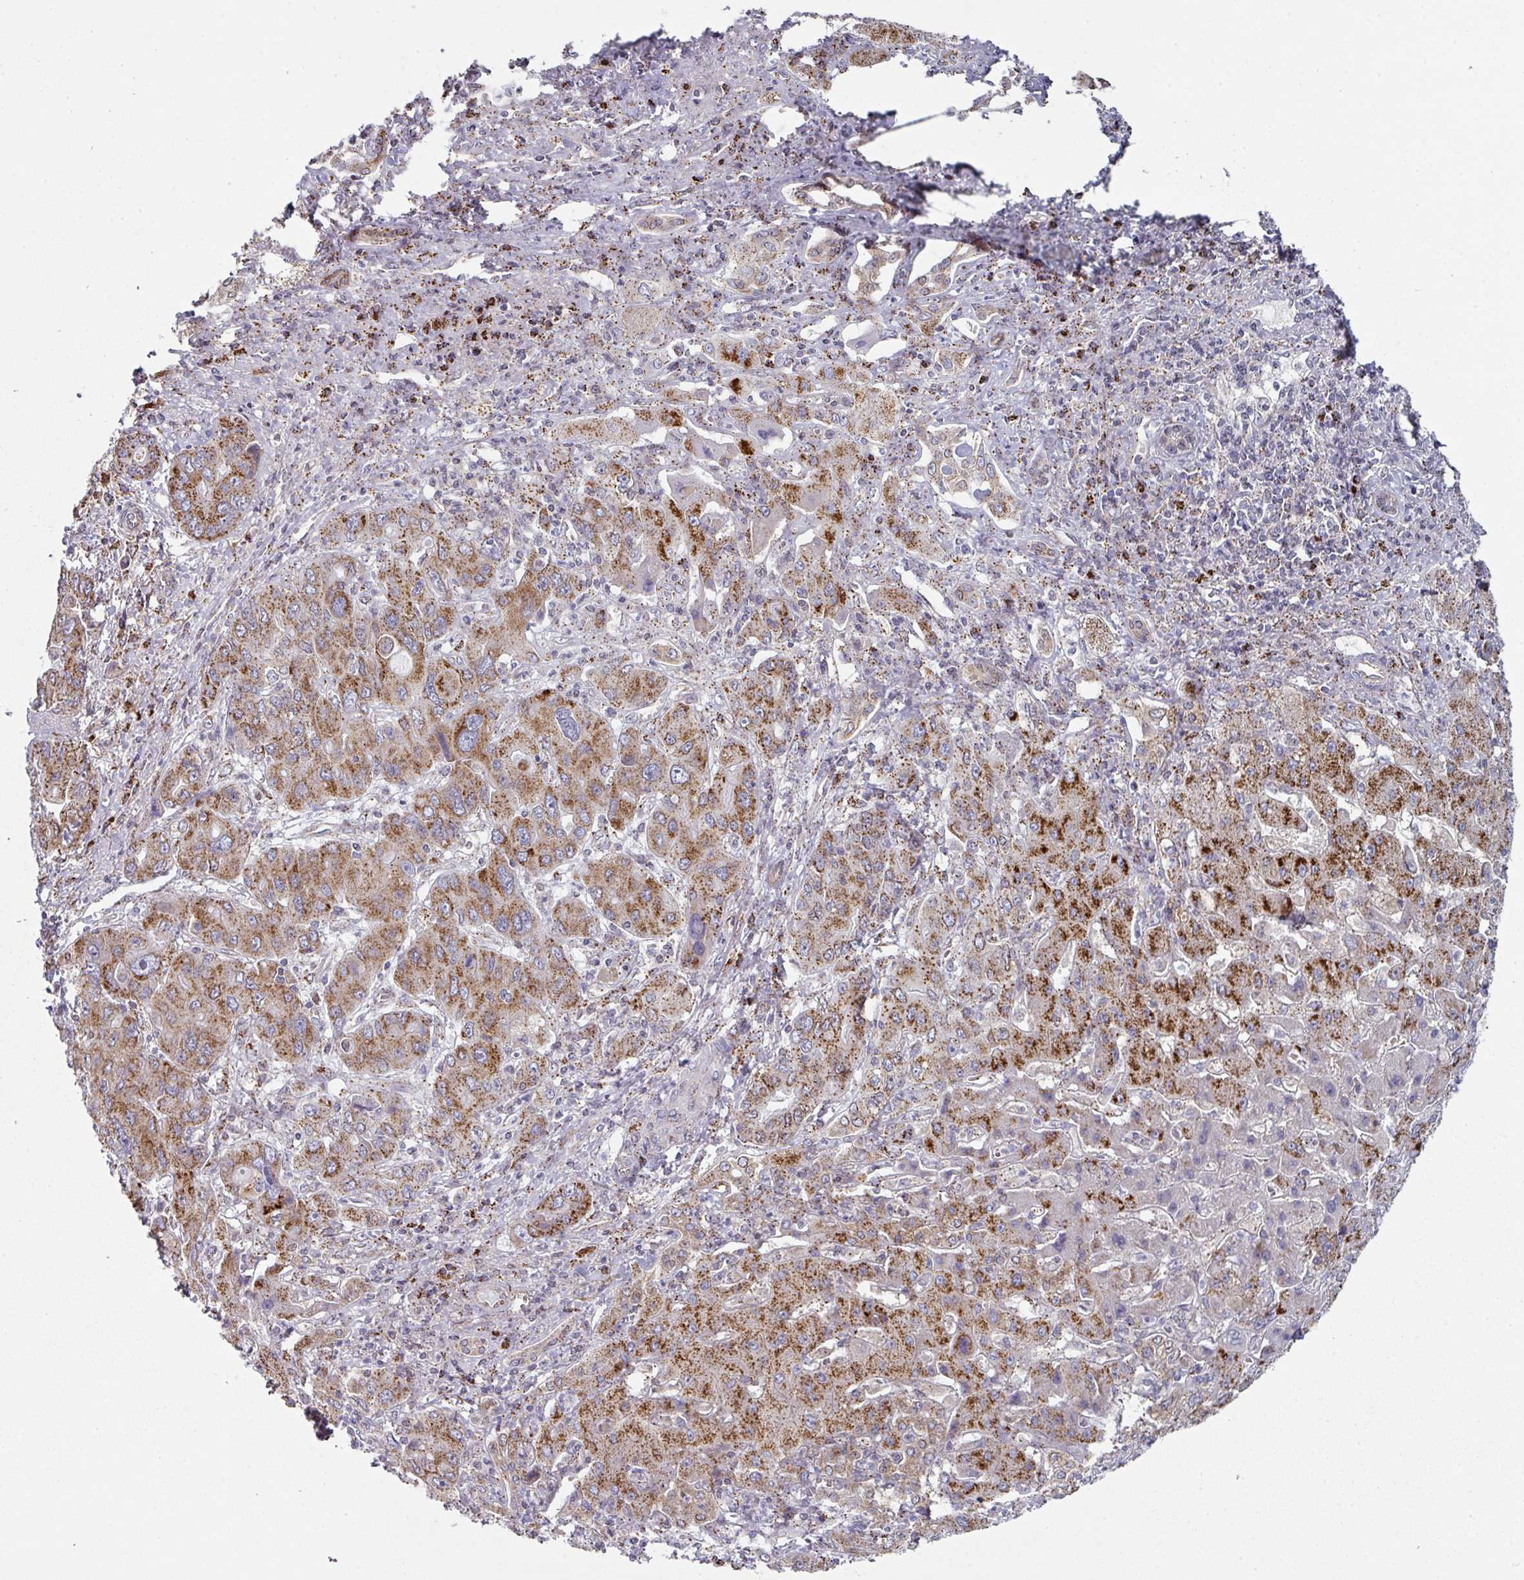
{"staining": {"intensity": "strong", "quantity": ">75%", "location": "cytoplasmic/membranous"}, "tissue": "liver cancer", "cell_type": "Tumor cells", "image_type": "cancer", "snomed": [{"axis": "morphology", "description": "Cholangiocarcinoma"}, {"axis": "topography", "description": "Liver"}], "caption": "Immunohistochemical staining of human liver cholangiocarcinoma demonstrates high levels of strong cytoplasmic/membranous expression in approximately >75% of tumor cells.", "gene": "CCDC85B", "patient": {"sex": "male", "age": 67}}